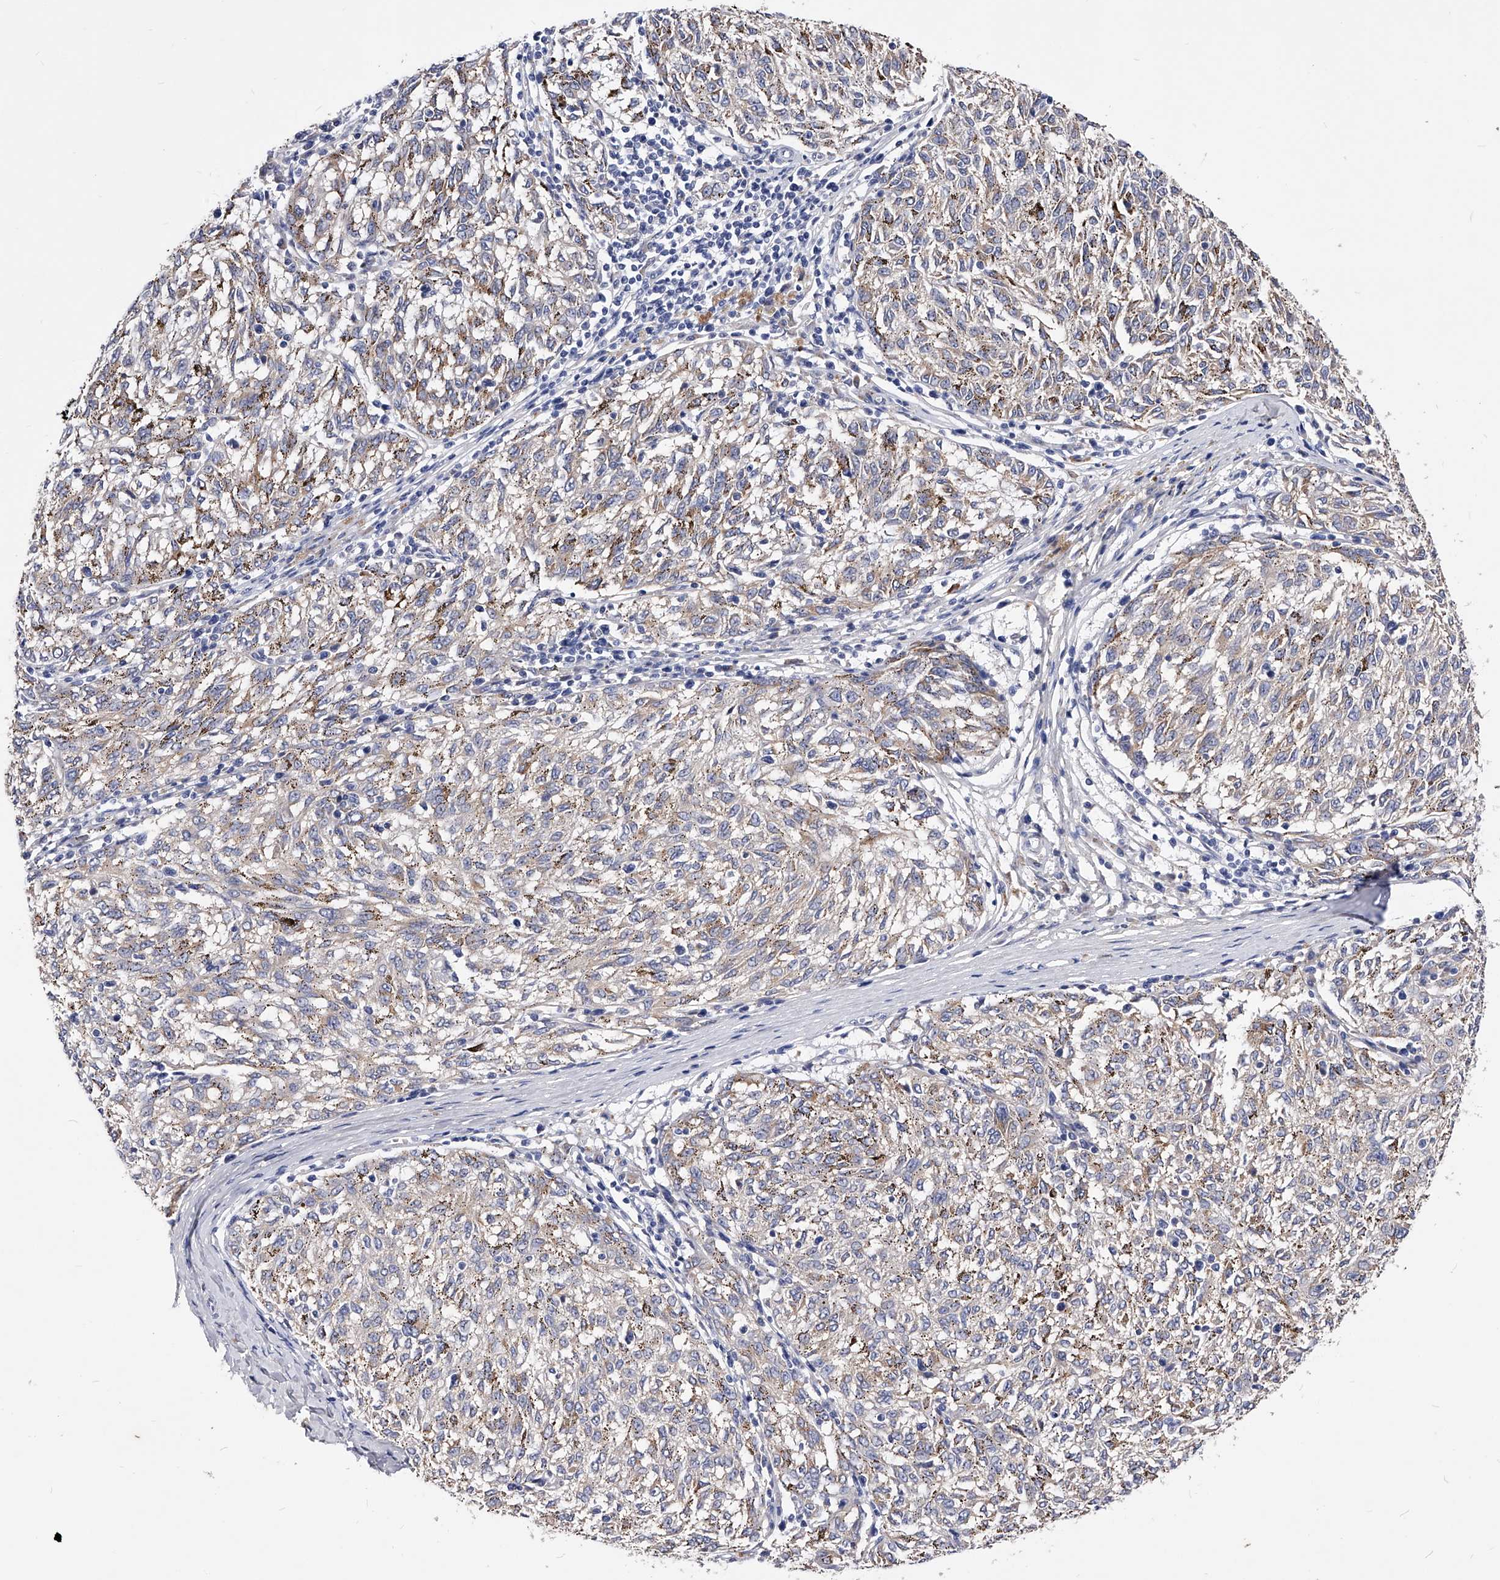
{"staining": {"intensity": "weak", "quantity": "25%-75%", "location": "cytoplasmic/membranous"}, "tissue": "melanoma", "cell_type": "Tumor cells", "image_type": "cancer", "snomed": [{"axis": "morphology", "description": "Malignant melanoma, NOS"}, {"axis": "topography", "description": "Skin"}], "caption": "Weak cytoplasmic/membranous positivity is seen in about 25%-75% of tumor cells in malignant melanoma. Ihc stains the protein in brown and the nuclei are stained blue.", "gene": "ZNF529", "patient": {"sex": "female", "age": 72}}